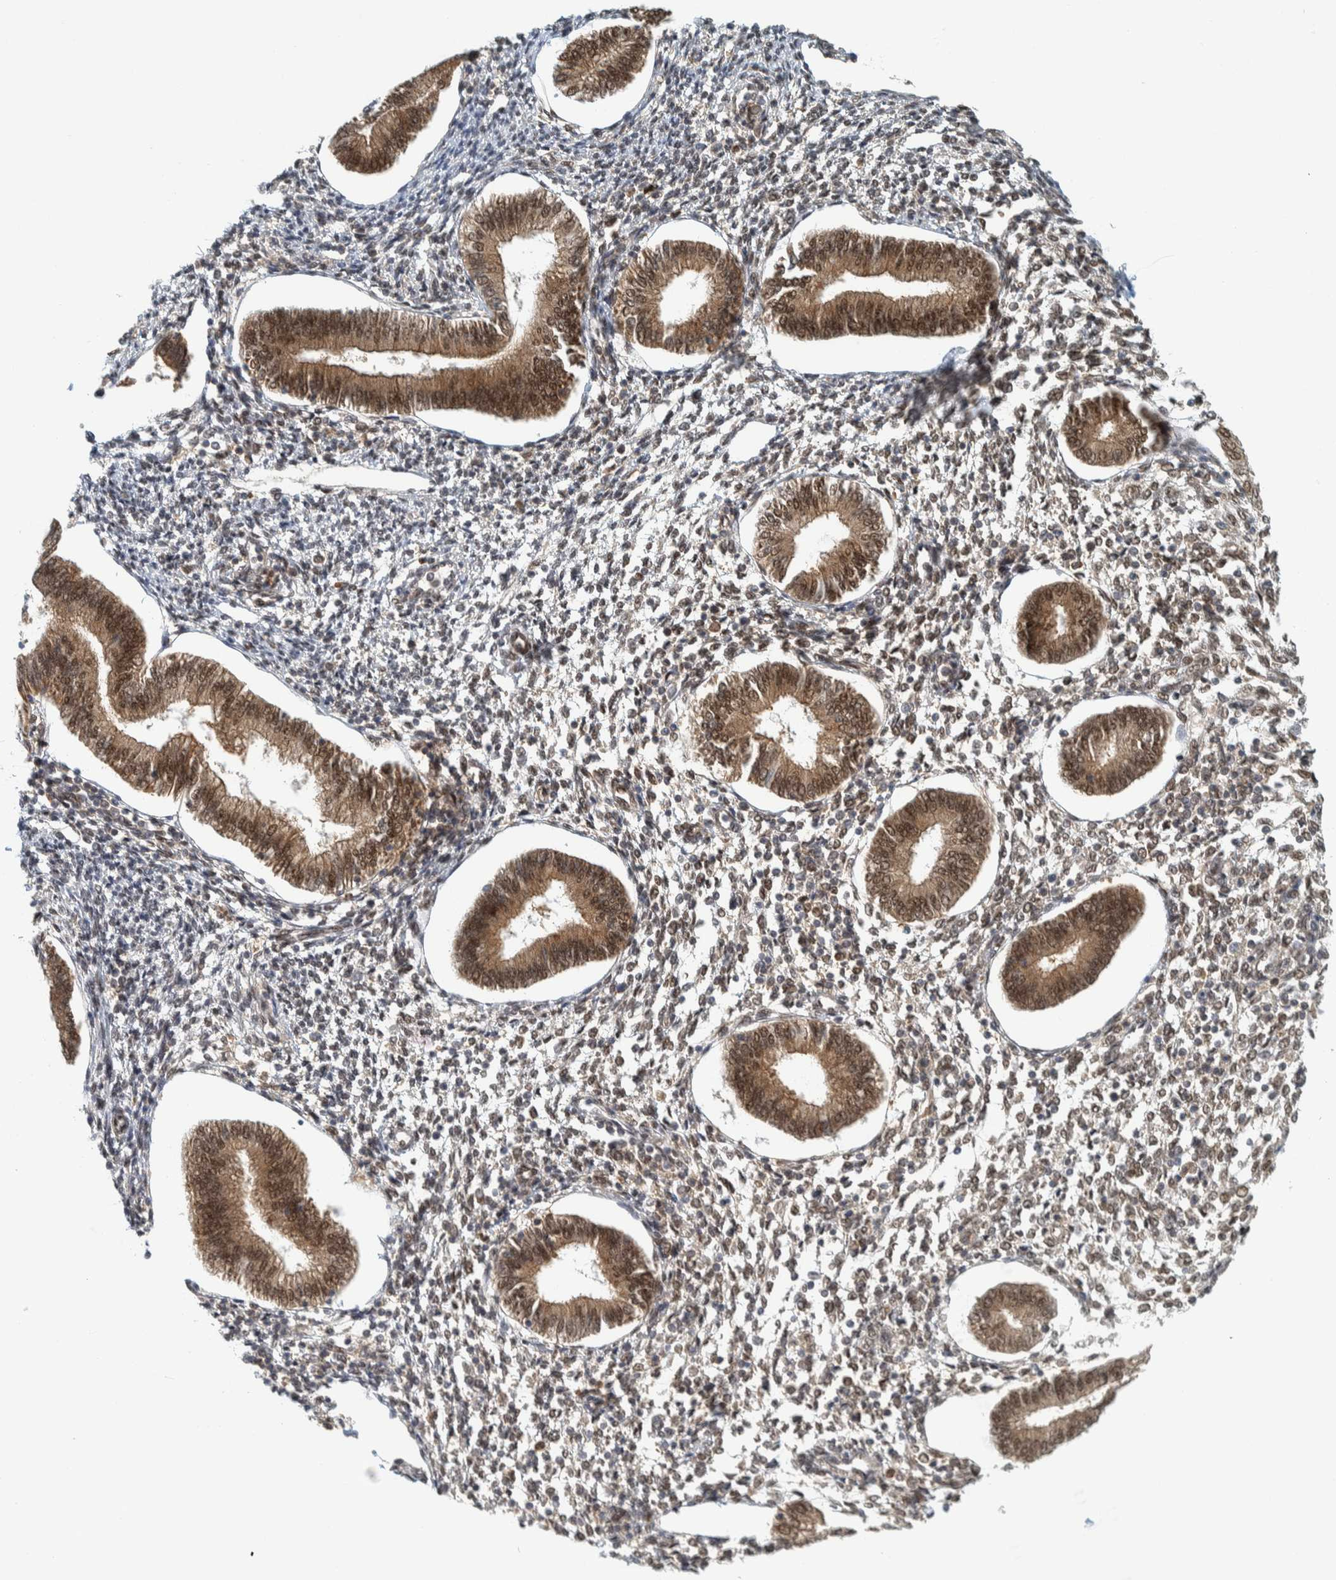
{"staining": {"intensity": "moderate", "quantity": "25%-75%", "location": "nuclear"}, "tissue": "endometrium", "cell_type": "Cells in endometrial stroma", "image_type": "normal", "snomed": [{"axis": "morphology", "description": "Normal tissue, NOS"}, {"axis": "topography", "description": "Endometrium"}], "caption": "Moderate nuclear protein expression is identified in about 25%-75% of cells in endometrial stroma in endometrium.", "gene": "COPS3", "patient": {"sex": "female", "age": 50}}